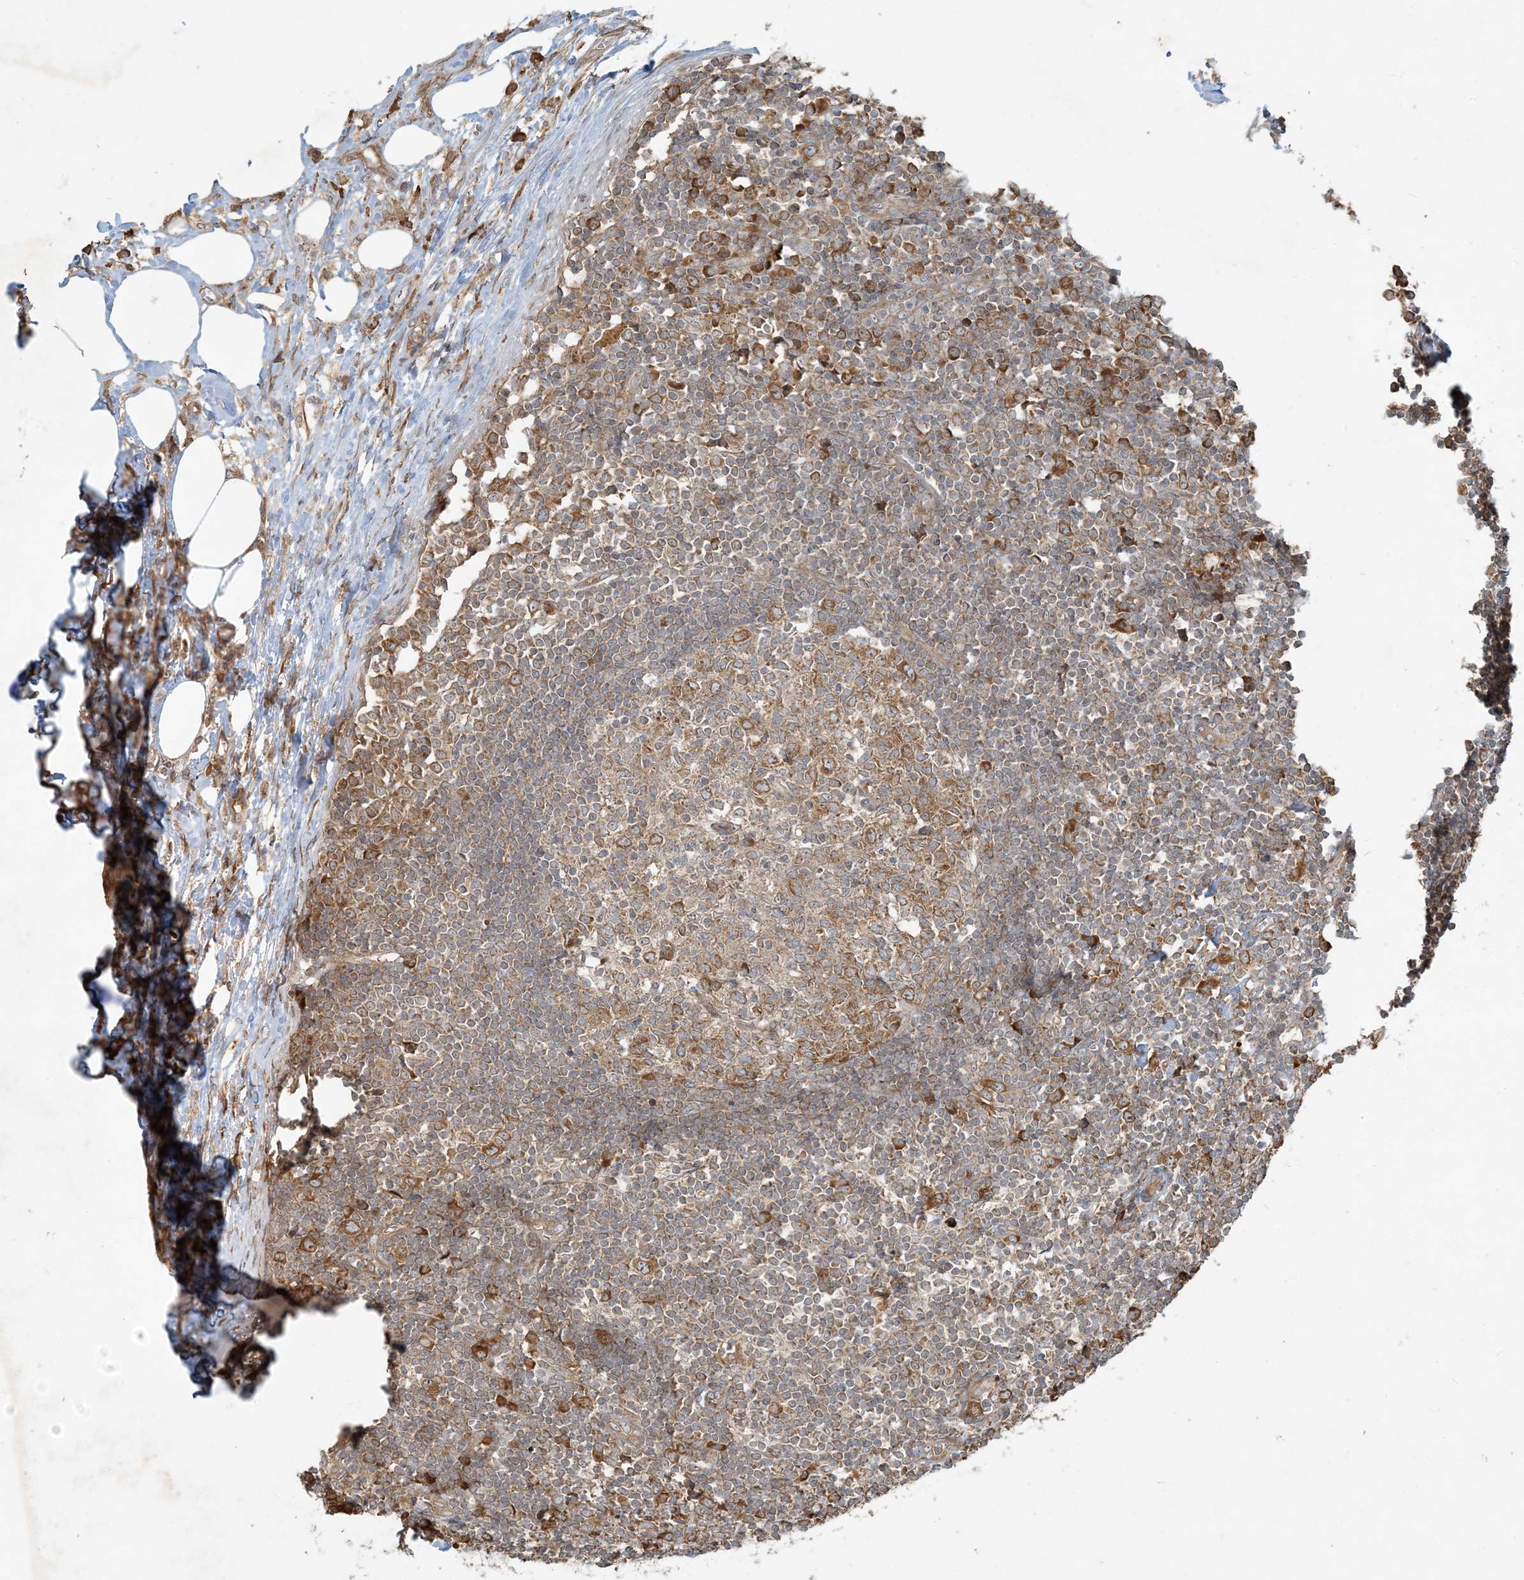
{"staining": {"intensity": "moderate", "quantity": "25%-75%", "location": "cytoplasmic/membranous"}, "tissue": "lymph node", "cell_type": "Germinal center cells", "image_type": "normal", "snomed": [{"axis": "morphology", "description": "Normal tissue, NOS"}, {"axis": "morphology", "description": "Squamous cell carcinoma, metastatic, NOS"}, {"axis": "topography", "description": "Lymph node"}], "caption": "An immunohistochemistry image of unremarkable tissue is shown. Protein staining in brown shows moderate cytoplasmic/membranous positivity in lymph node within germinal center cells. (DAB (3,3'-diaminobenzidine) IHC, brown staining for protein, blue staining for nuclei).", "gene": "COMMD8", "patient": {"sex": "male", "age": 73}}